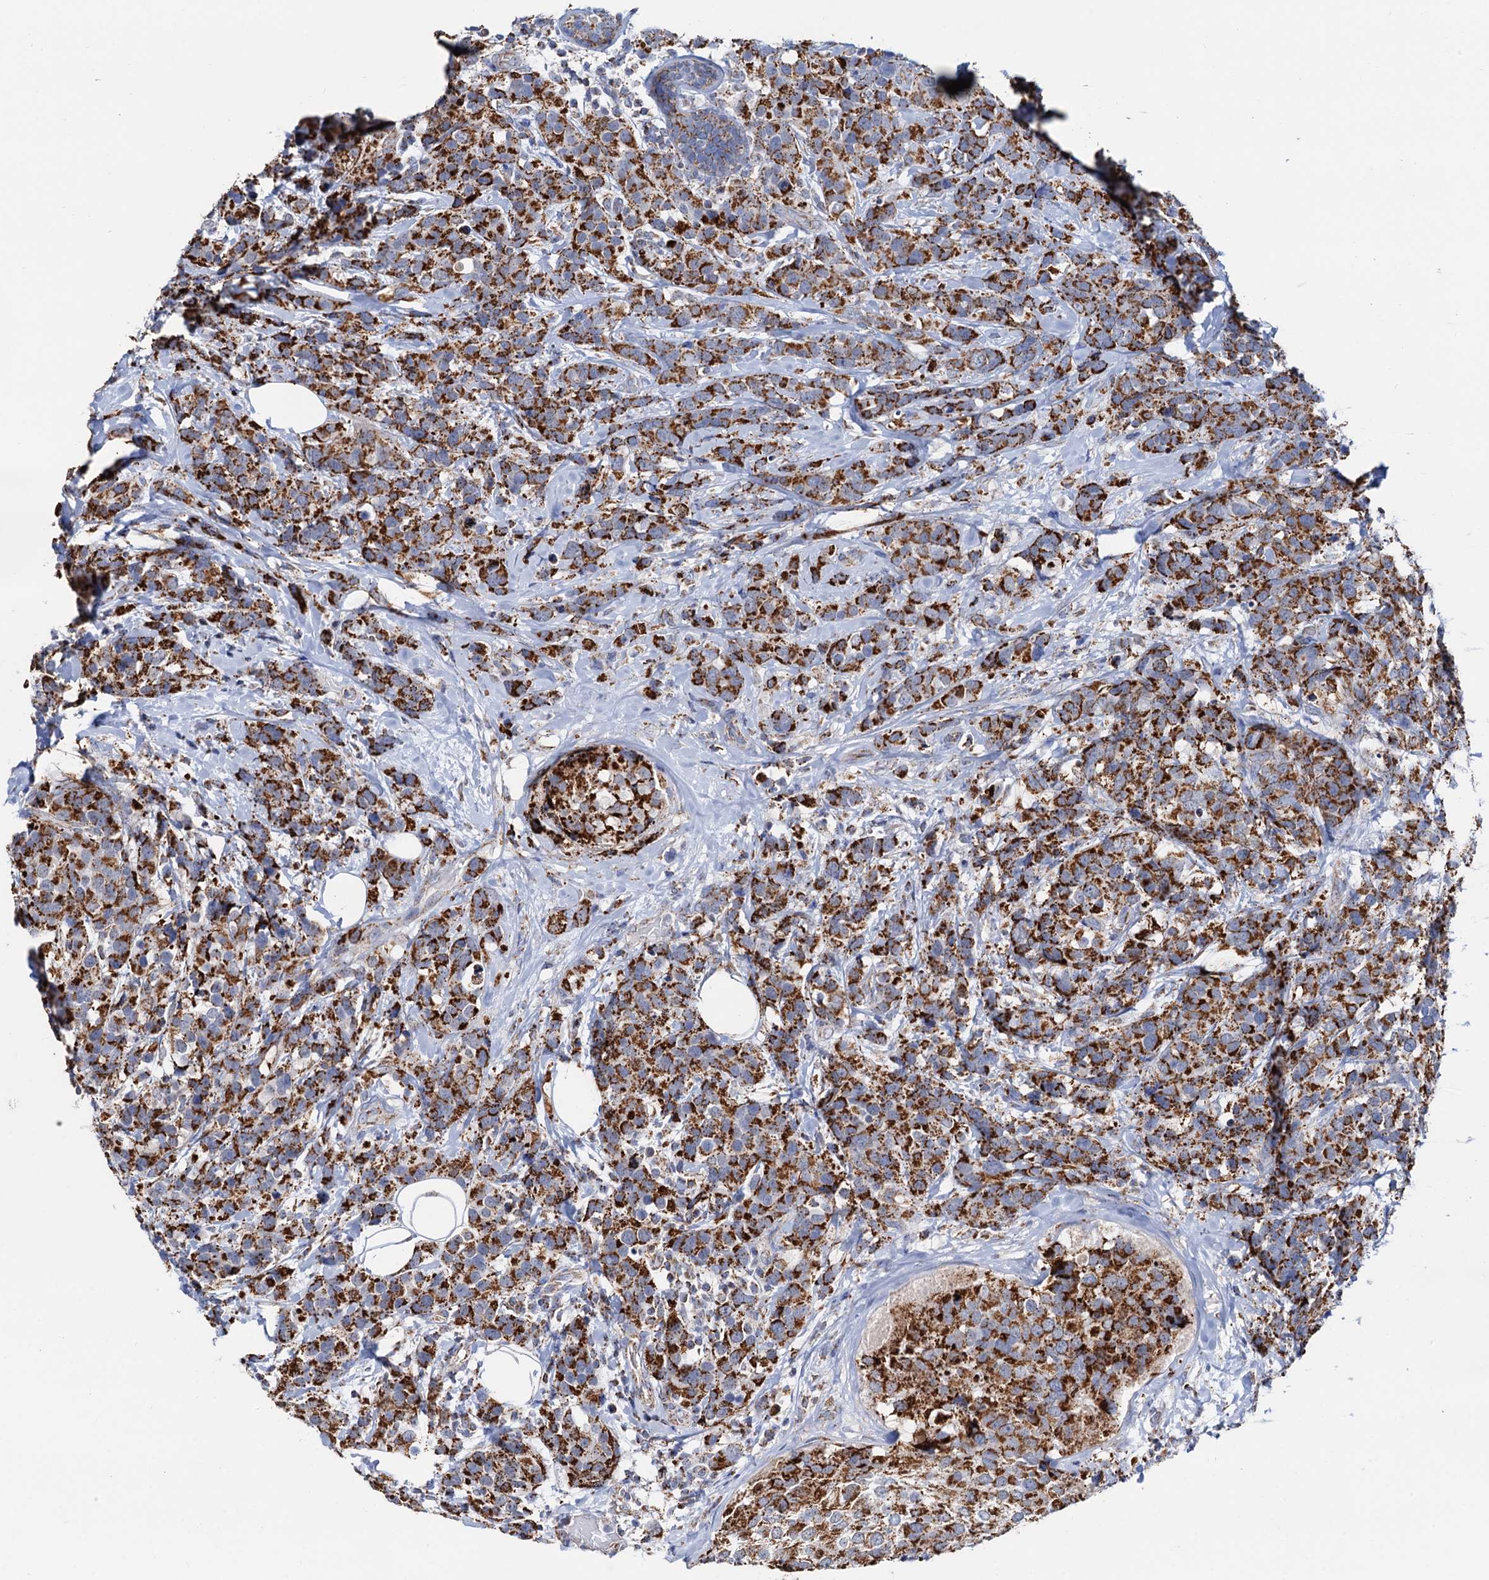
{"staining": {"intensity": "strong", "quantity": ">75%", "location": "cytoplasmic/membranous"}, "tissue": "breast cancer", "cell_type": "Tumor cells", "image_type": "cancer", "snomed": [{"axis": "morphology", "description": "Lobular carcinoma"}, {"axis": "topography", "description": "Breast"}], "caption": "This histopathology image reveals immunohistochemistry (IHC) staining of breast cancer (lobular carcinoma), with high strong cytoplasmic/membranous staining in approximately >75% of tumor cells.", "gene": "C2CD3", "patient": {"sex": "female", "age": 59}}